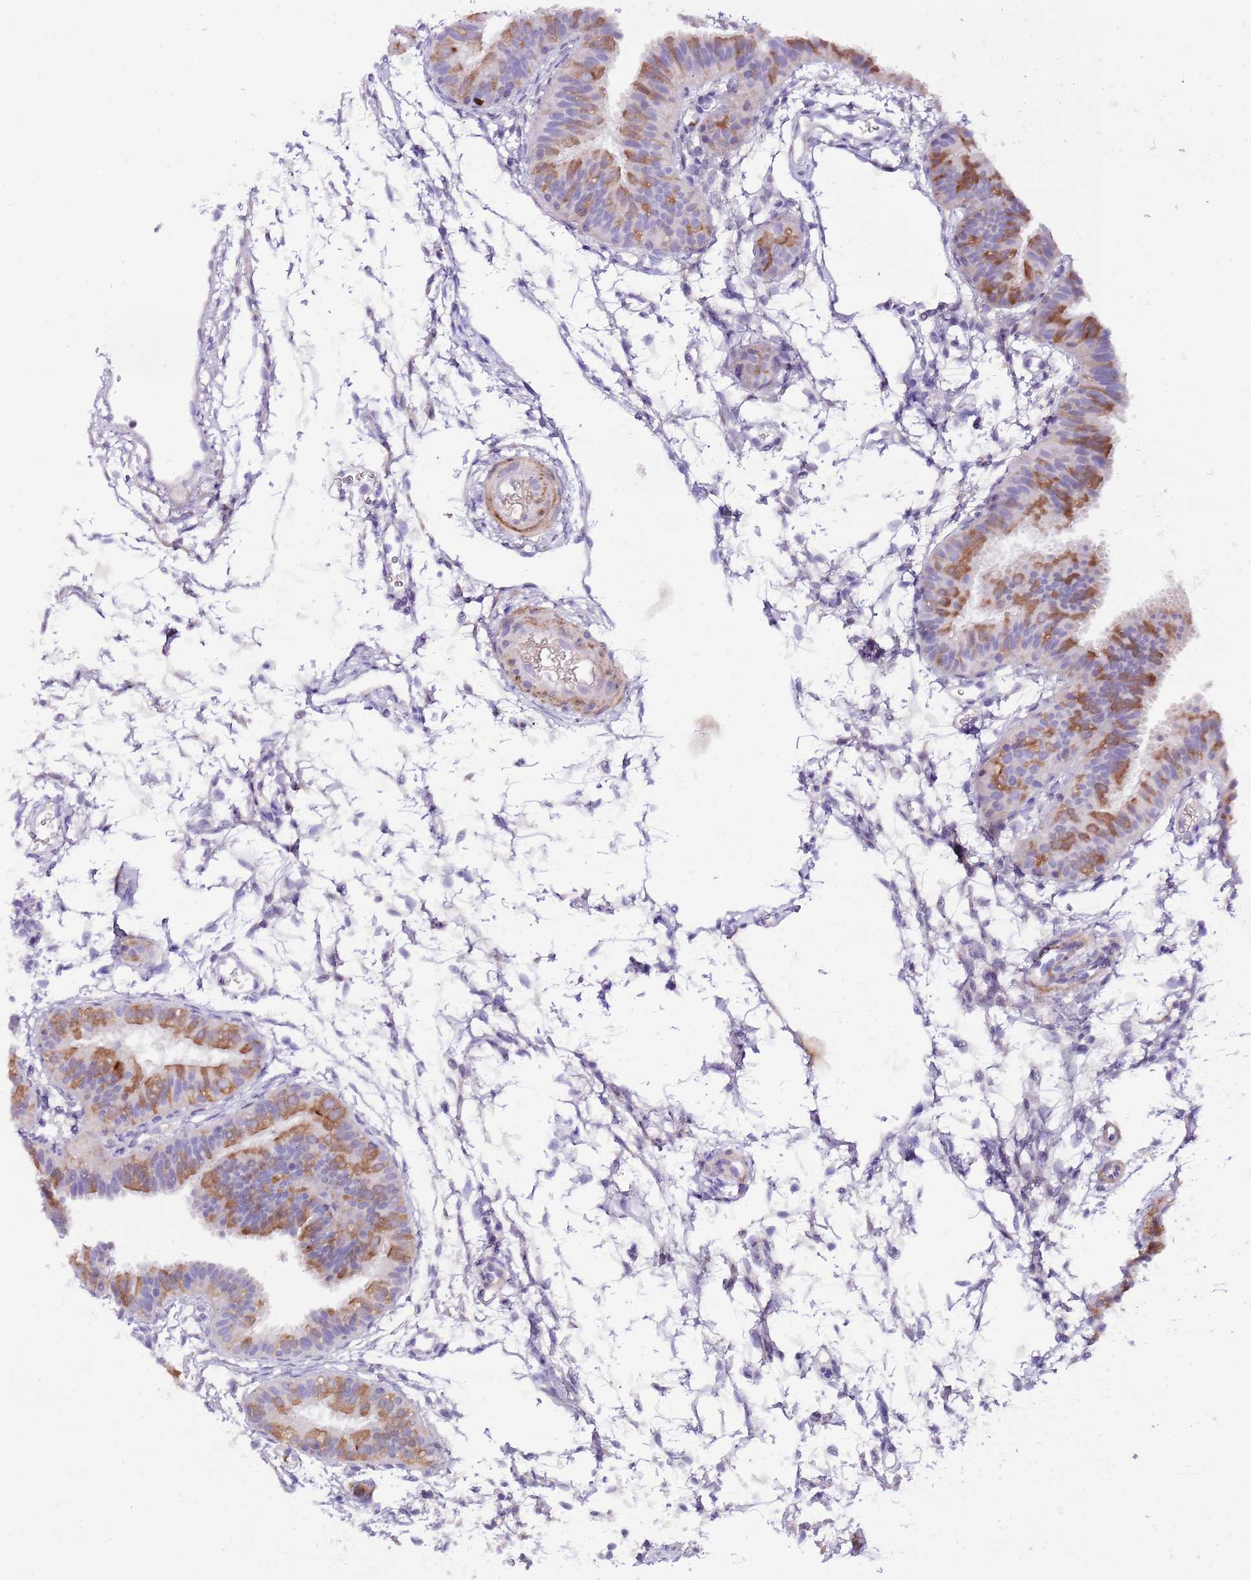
{"staining": {"intensity": "moderate", "quantity": "25%-75%", "location": "cytoplasmic/membranous"}, "tissue": "fallopian tube", "cell_type": "Glandular cells", "image_type": "normal", "snomed": [{"axis": "morphology", "description": "Normal tissue, NOS"}, {"axis": "topography", "description": "Fallopian tube"}], "caption": "Immunohistochemical staining of benign fallopian tube shows moderate cytoplasmic/membranous protein staining in about 25%-75% of glandular cells.", "gene": "PRR32", "patient": {"sex": "female", "age": 35}}